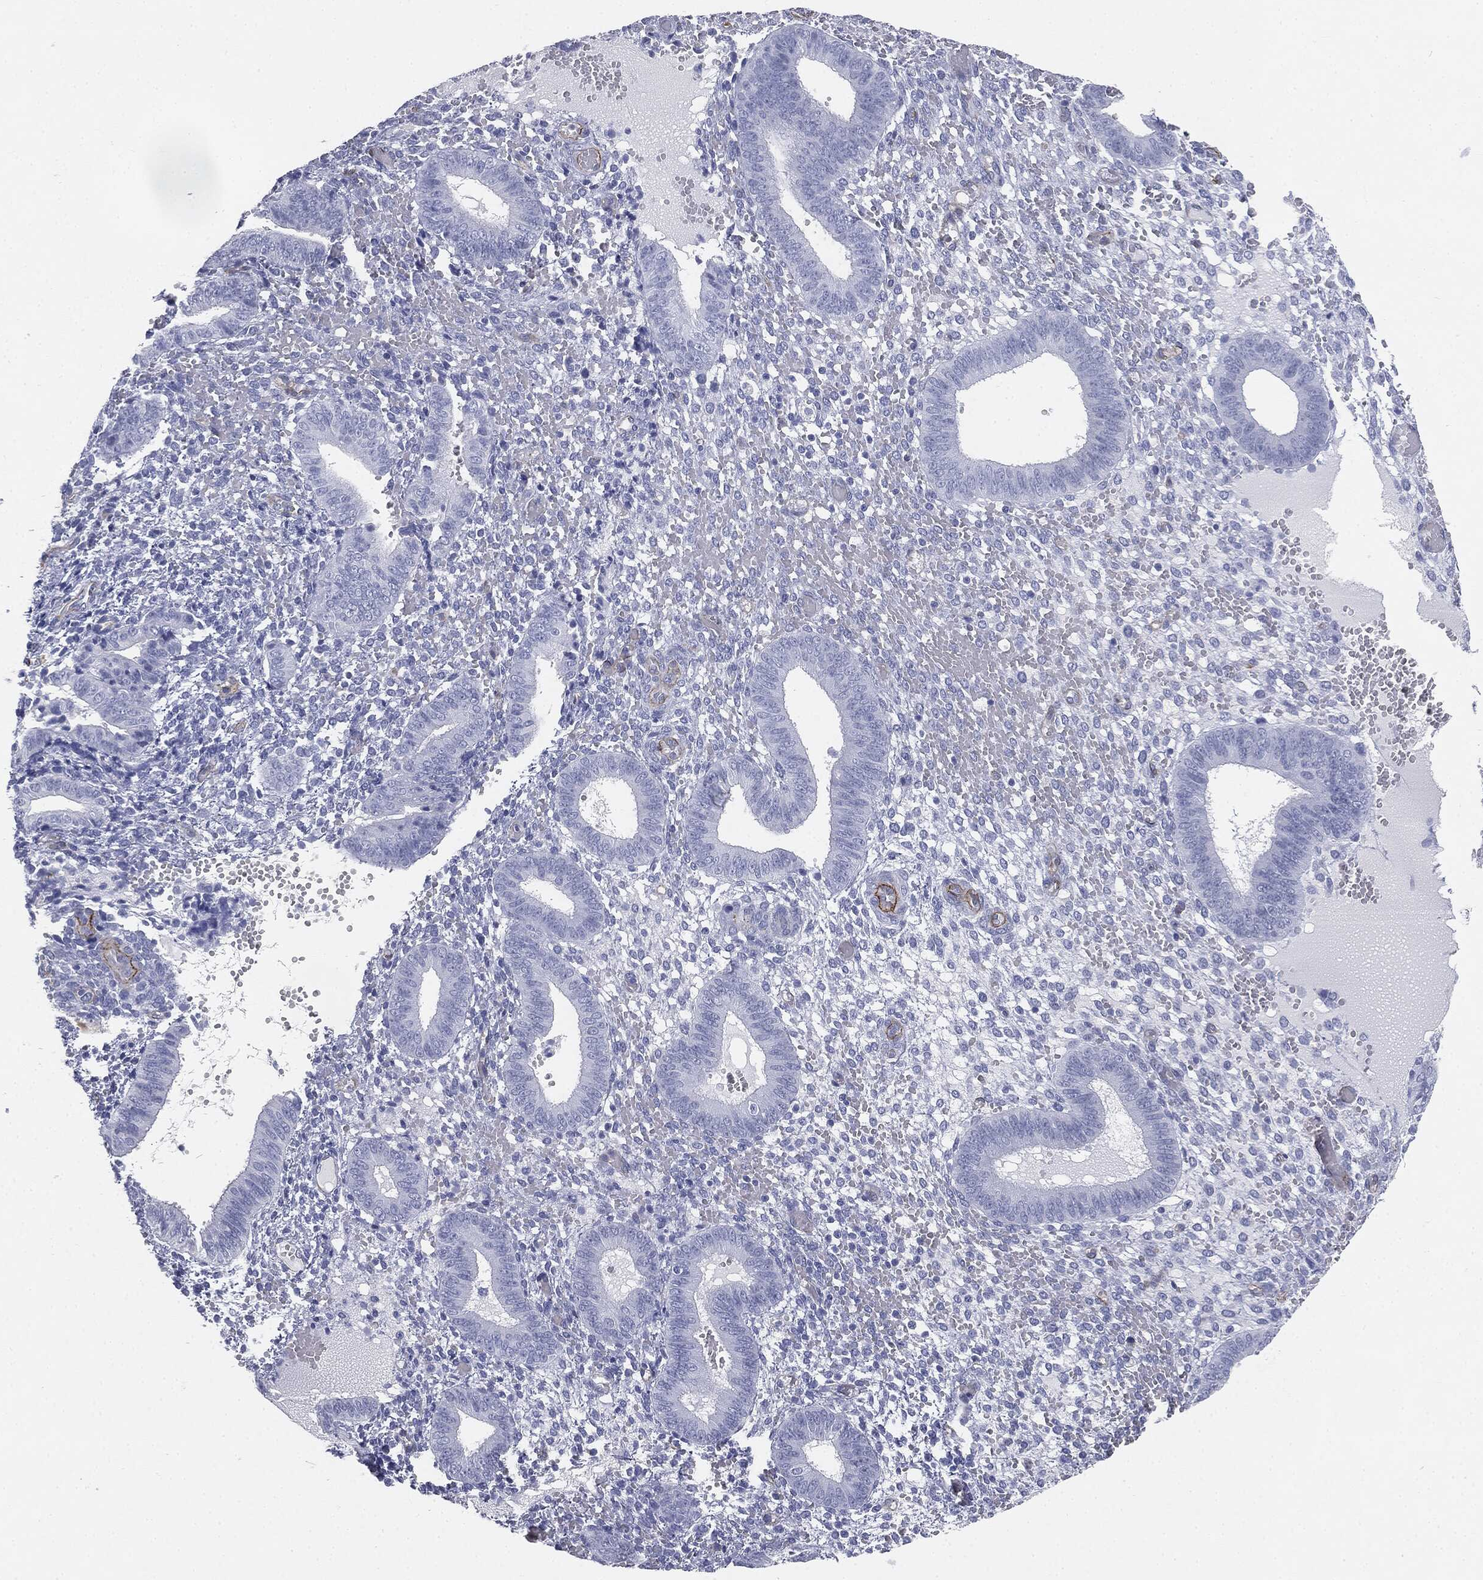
{"staining": {"intensity": "negative", "quantity": "none", "location": "none"}, "tissue": "endometrium", "cell_type": "Cells in endometrial stroma", "image_type": "normal", "snomed": [{"axis": "morphology", "description": "Normal tissue, NOS"}, {"axis": "topography", "description": "Endometrium"}], "caption": "IHC of benign human endometrium displays no expression in cells in endometrial stroma.", "gene": "MUC5AC", "patient": {"sex": "female", "age": 42}}